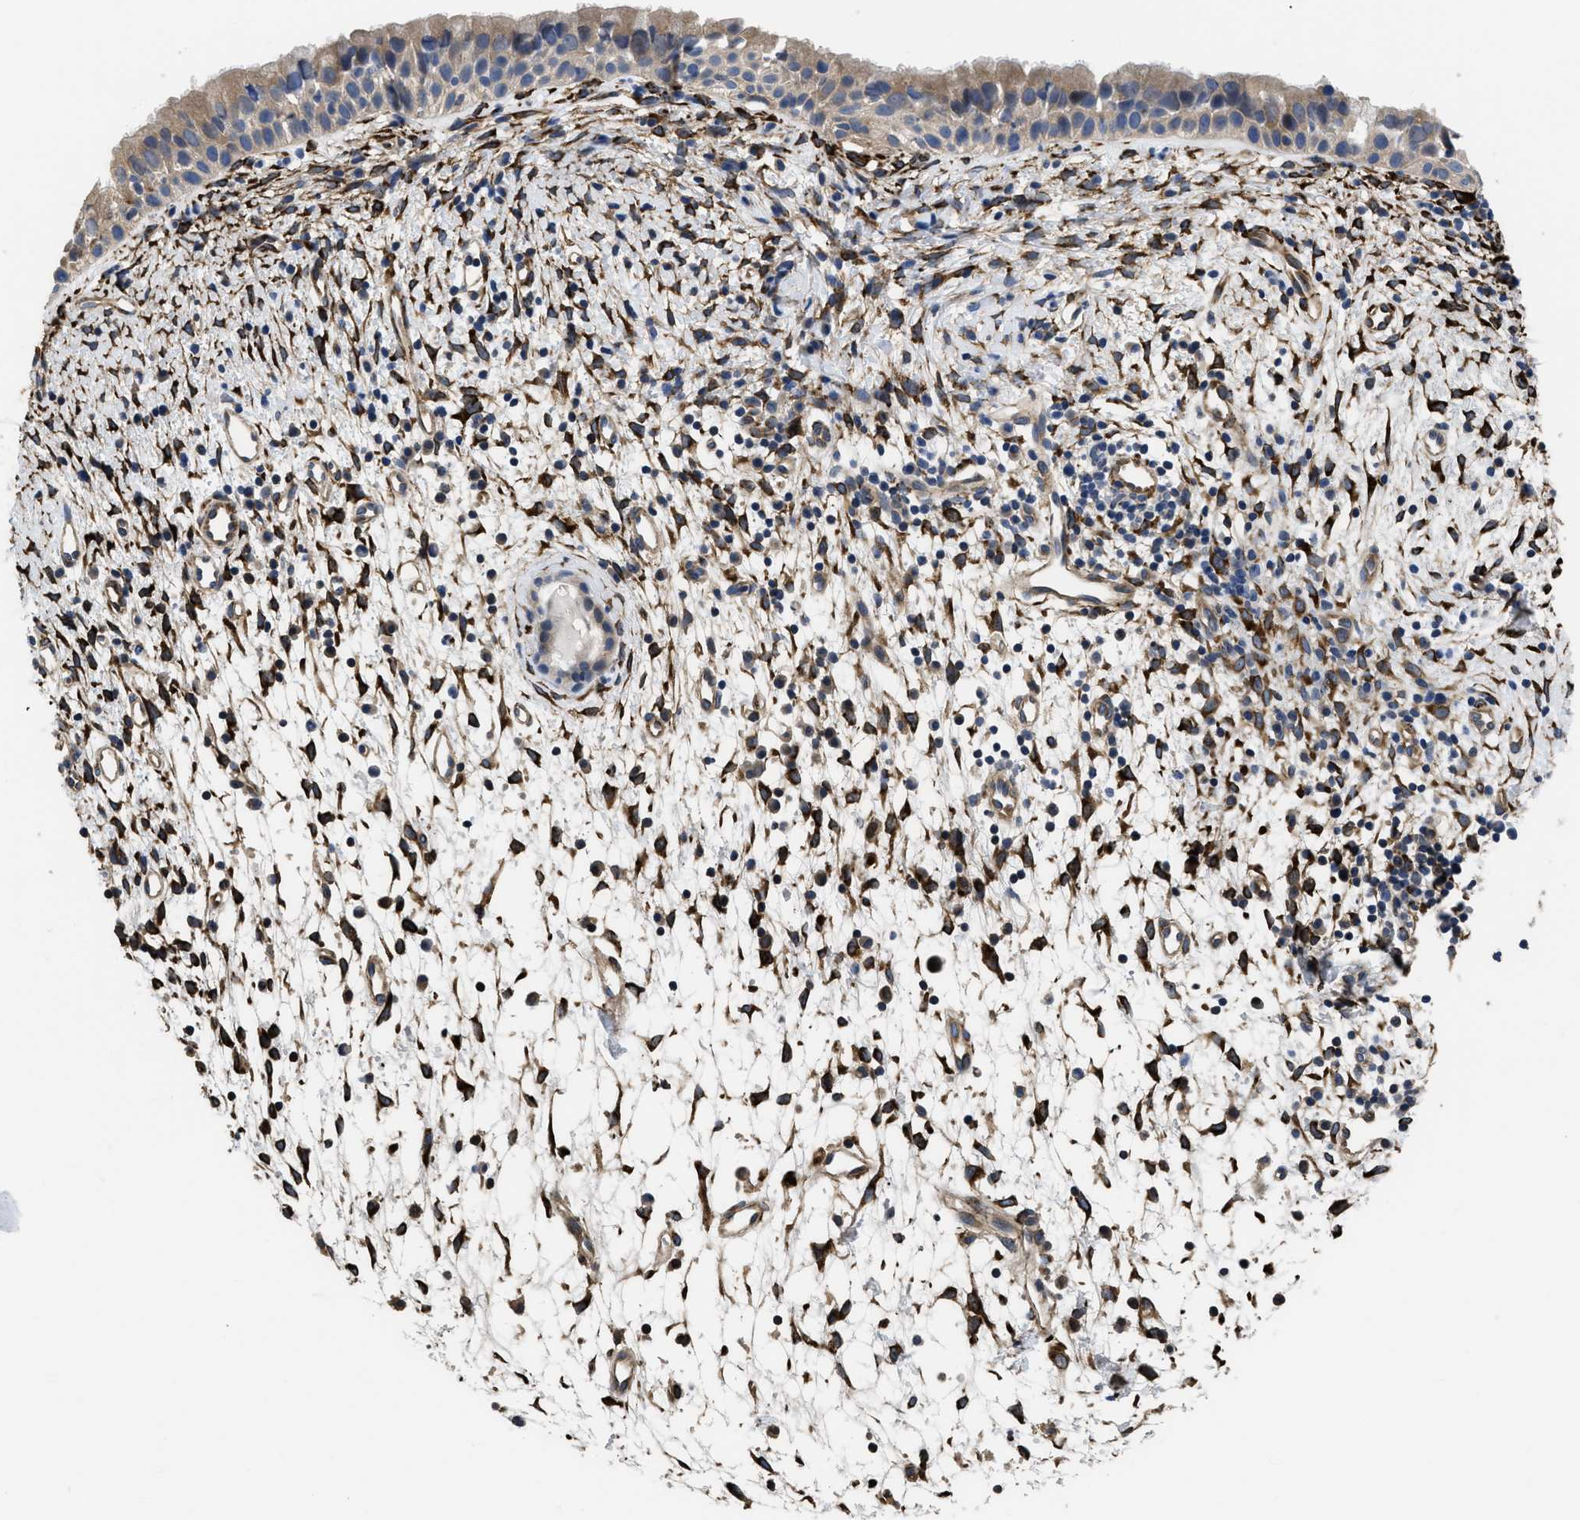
{"staining": {"intensity": "weak", "quantity": ">75%", "location": "cytoplasmic/membranous"}, "tissue": "nasopharynx", "cell_type": "Respiratory epithelial cells", "image_type": "normal", "snomed": [{"axis": "morphology", "description": "Normal tissue, NOS"}, {"axis": "topography", "description": "Nasopharynx"}], "caption": "High-power microscopy captured an immunohistochemistry micrograph of normal nasopharynx, revealing weak cytoplasmic/membranous expression in approximately >75% of respiratory epithelial cells. Nuclei are stained in blue.", "gene": "SQLE", "patient": {"sex": "male", "age": 22}}